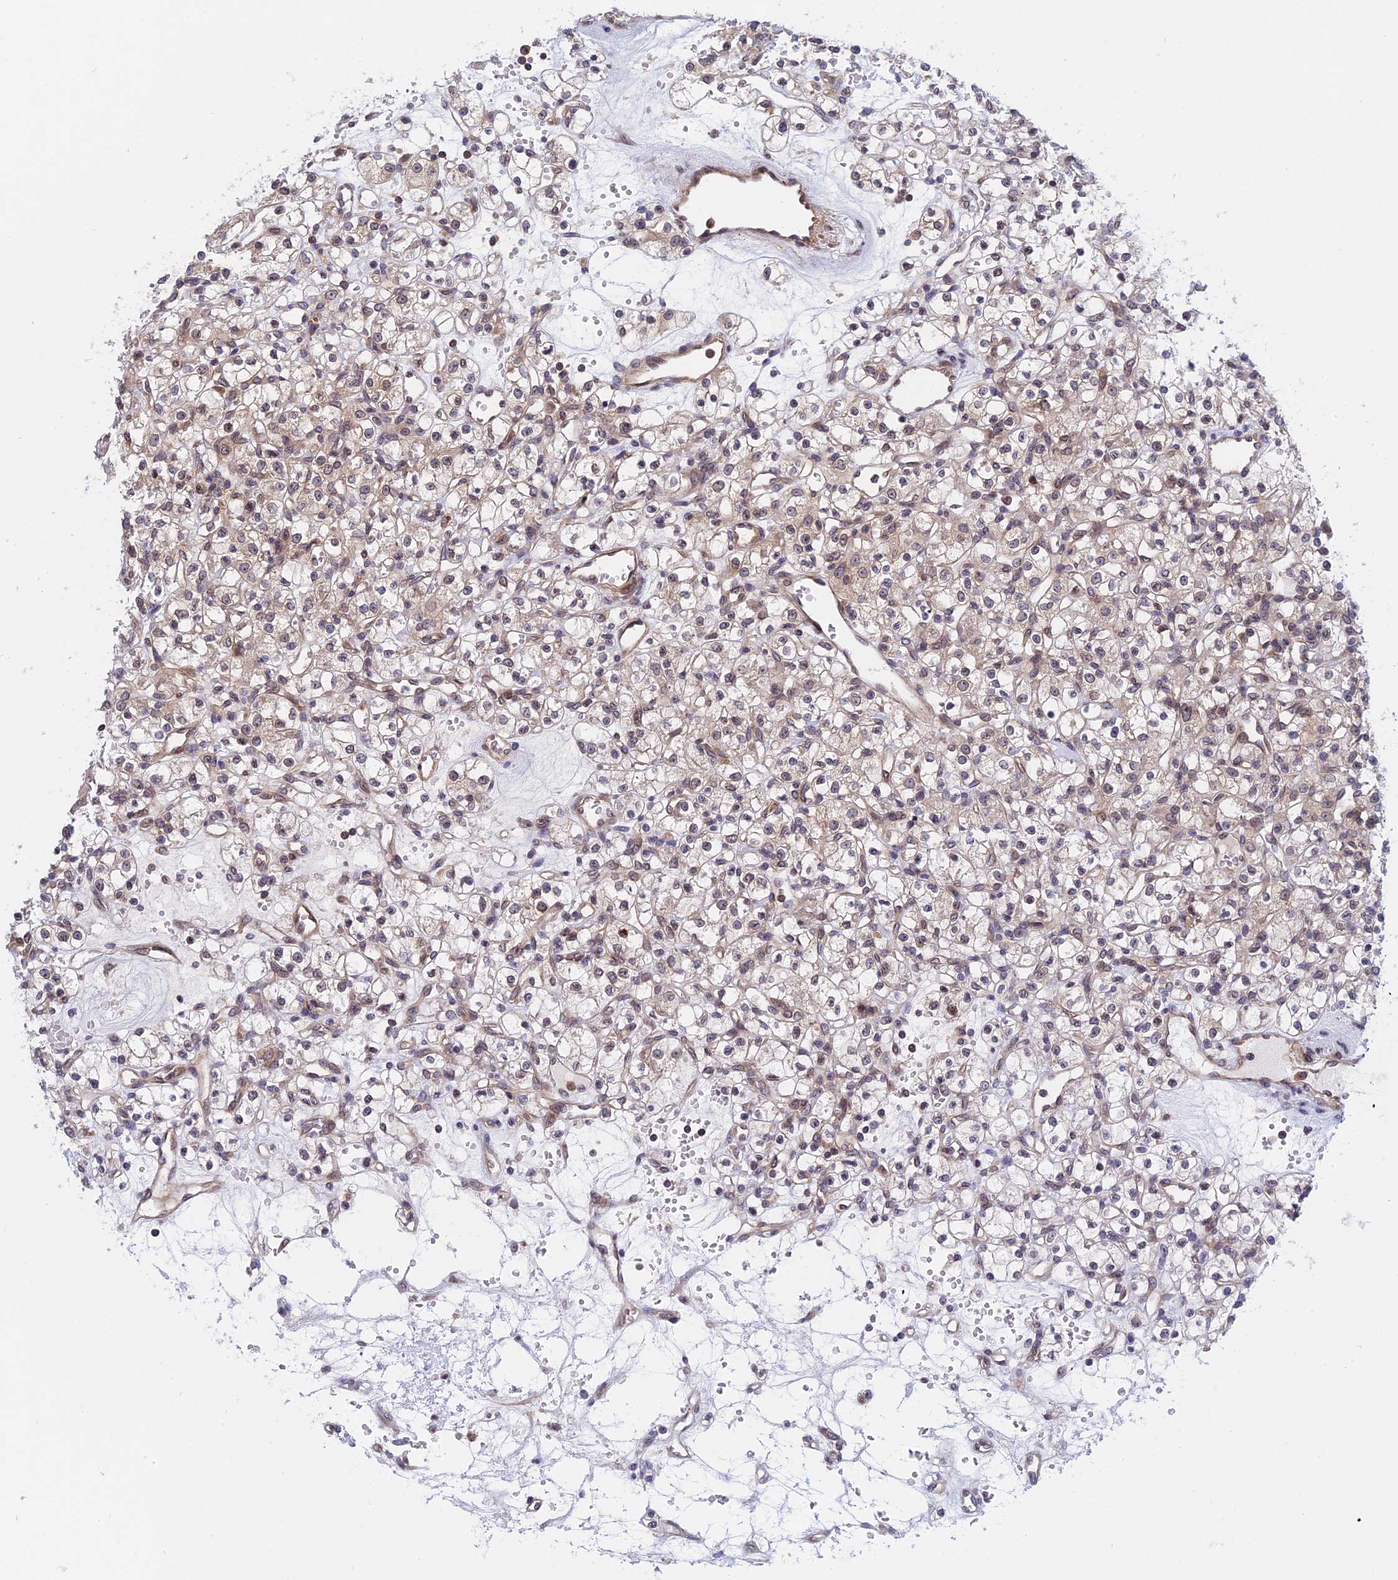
{"staining": {"intensity": "weak", "quantity": "25%-75%", "location": "nuclear"}, "tissue": "renal cancer", "cell_type": "Tumor cells", "image_type": "cancer", "snomed": [{"axis": "morphology", "description": "Adenocarcinoma, NOS"}, {"axis": "topography", "description": "Kidney"}], "caption": "Brown immunohistochemical staining in human renal adenocarcinoma reveals weak nuclear positivity in about 25%-75% of tumor cells. (DAB (3,3'-diaminobenzidine) = brown stain, brightfield microscopy at high magnification).", "gene": "NAA10", "patient": {"sex": "female", "age": 59}}